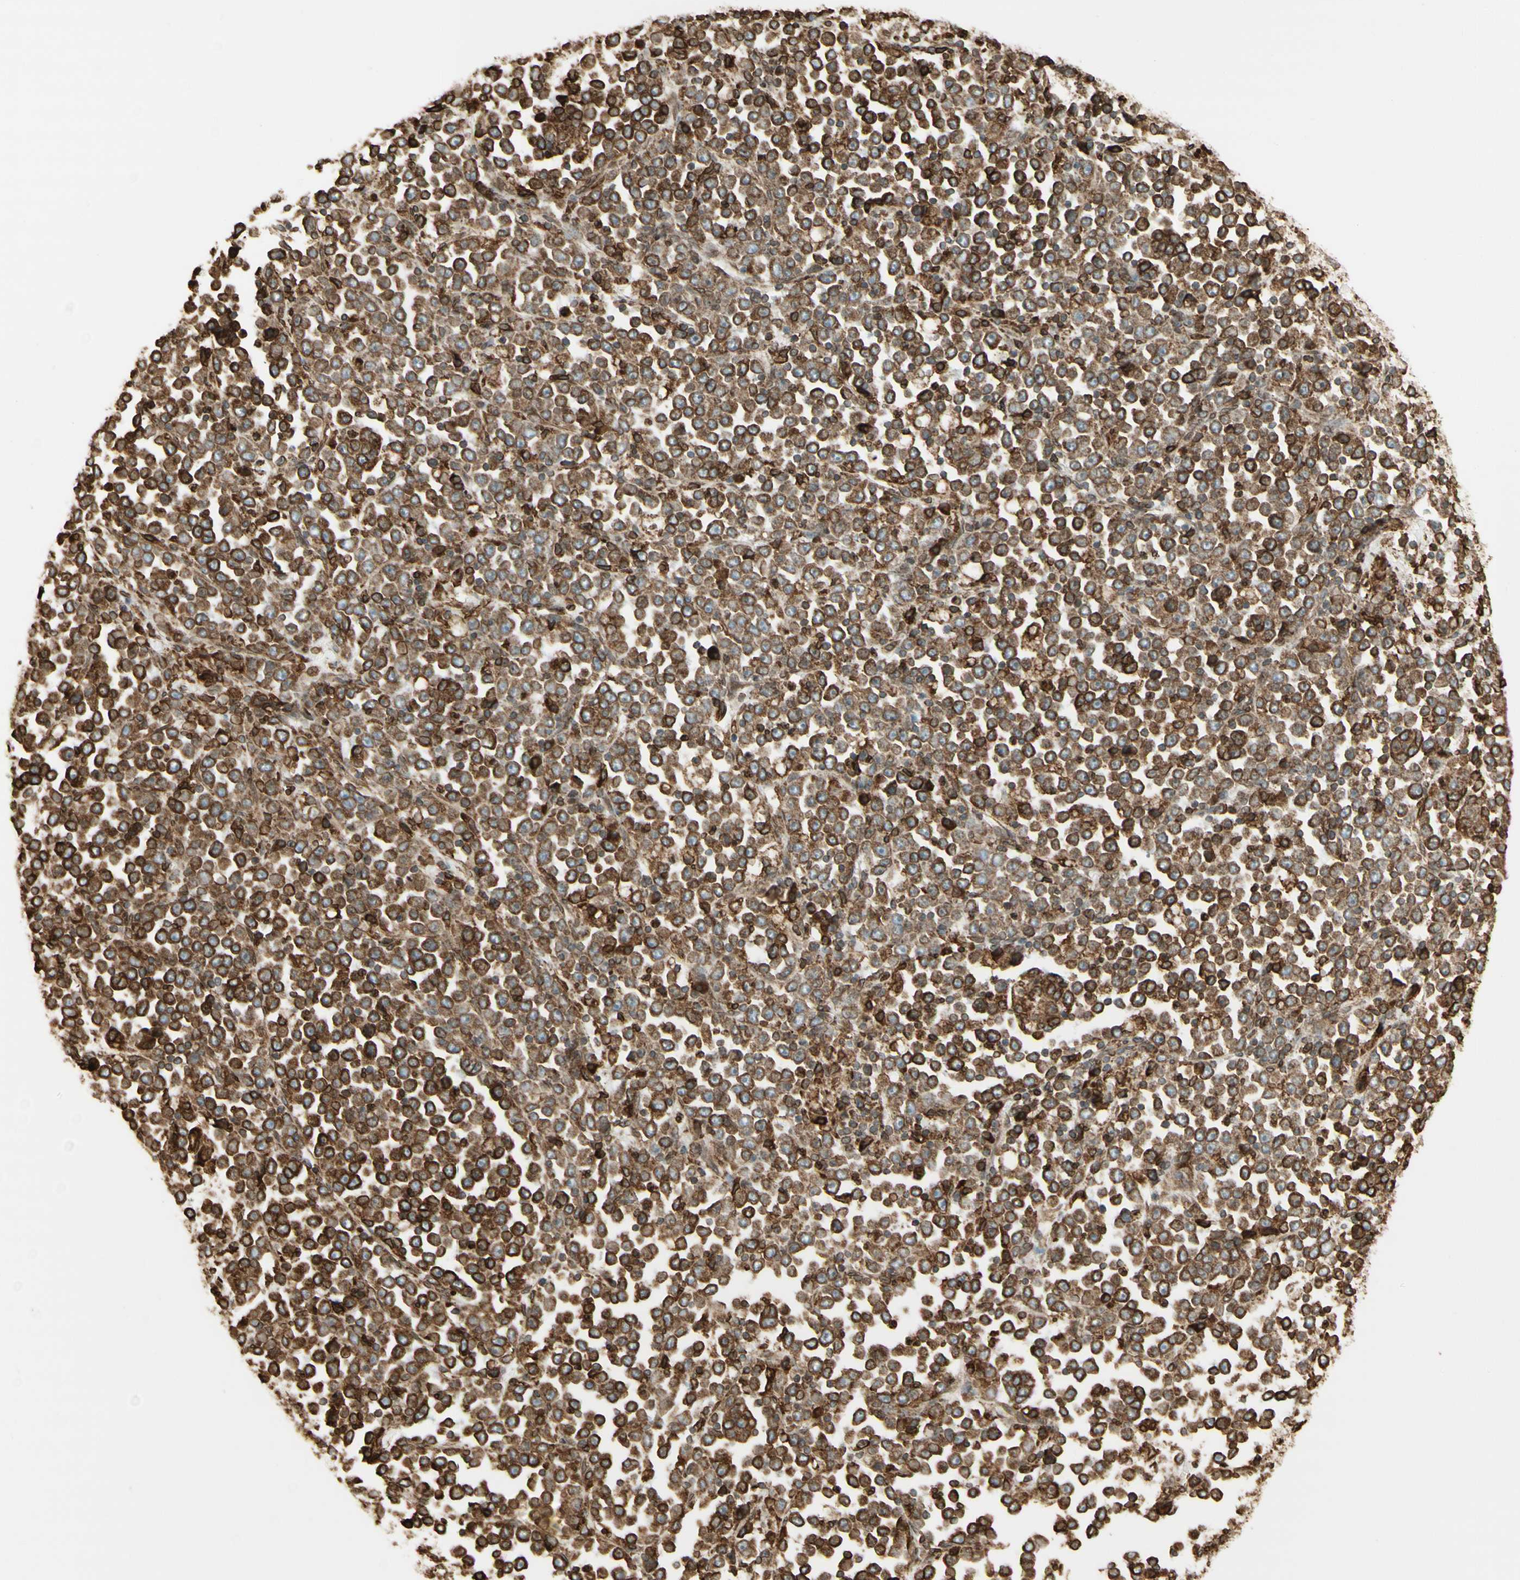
{"staining": {"intensity": "strong", "quantity": "25%-75%", "location": "cytoplasmic/membranous"}, "tissue": "stomach cancer", "cell_type": "Tumor cells", "image_type": "cancer", "snomed": [{"axis": "morphology", "description": "Normal tissue, NOS"}, {"axis": "morphology", "description": "Adenocarcinoma, NOS"}, {"axis": "topography", "description": "Stomach, upper"}, {"axis": "topography", "description": "Stomach"}], "caption": "This is a photomicrograph of immunohistochemistry (IHC) staining of stomach cancer (adenocarcinoma), which shows strong expression in the cytoplasmic/membranous of tumor cells.", "gene": "CANX", "patient": {"sex": "male", "age": 59}}